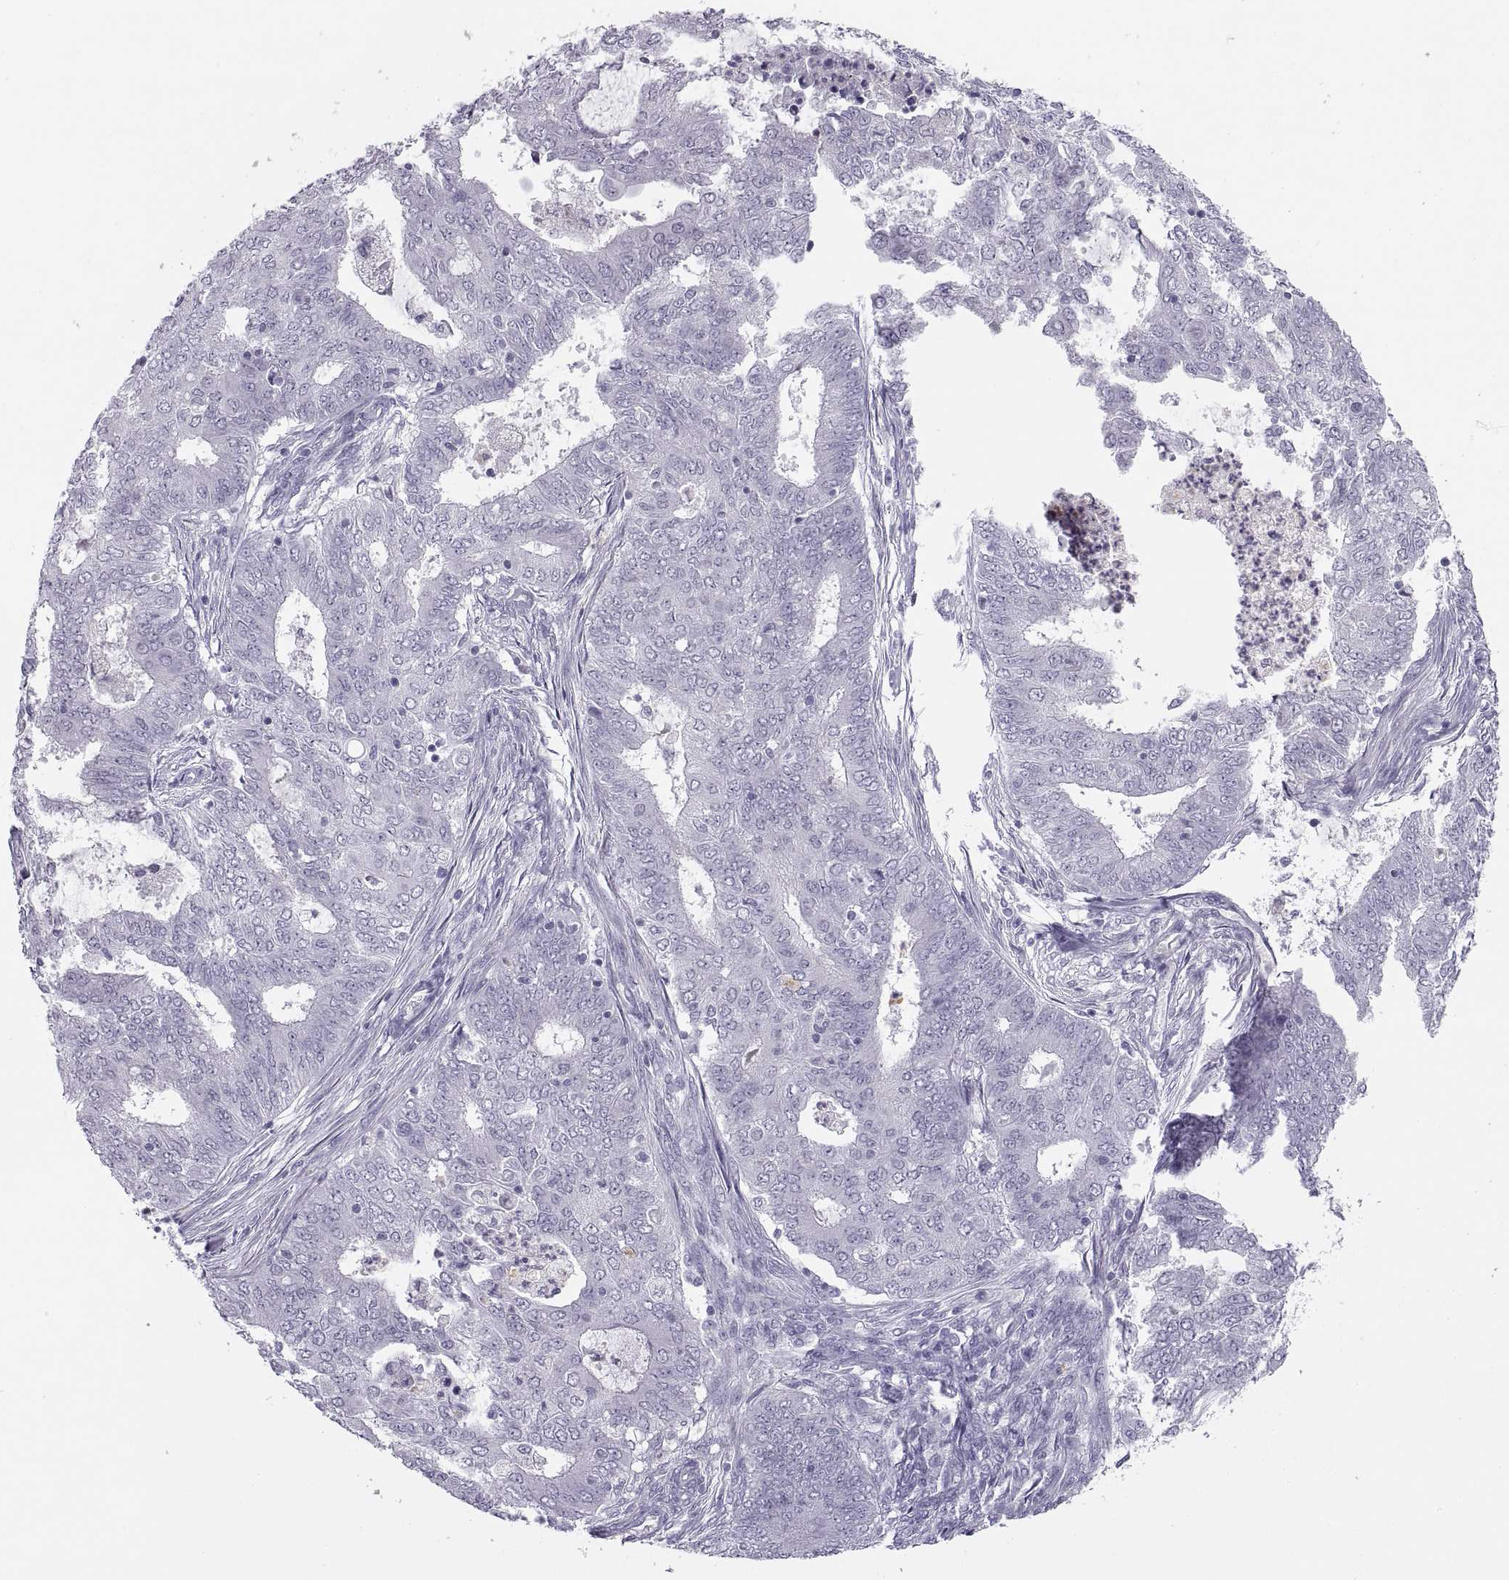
{"staining": {"intensity": "negative", "quantity": "none", "location": "none"}, "tissue": "endometrial cancer", "cell_type": "Tumor cells", "image_type": "cancer", "snomed": [{"axis": "morphology", "description": "Adenocarcinoma, NOS"}, {"axis": "topography", "description": "Endometrium"}], "caption": "There is no significant staining in tumor cells of adenocarcinoma (endometrial).", "gene": "C3orf22", "patient": {"sex": "female", "age": 62}}